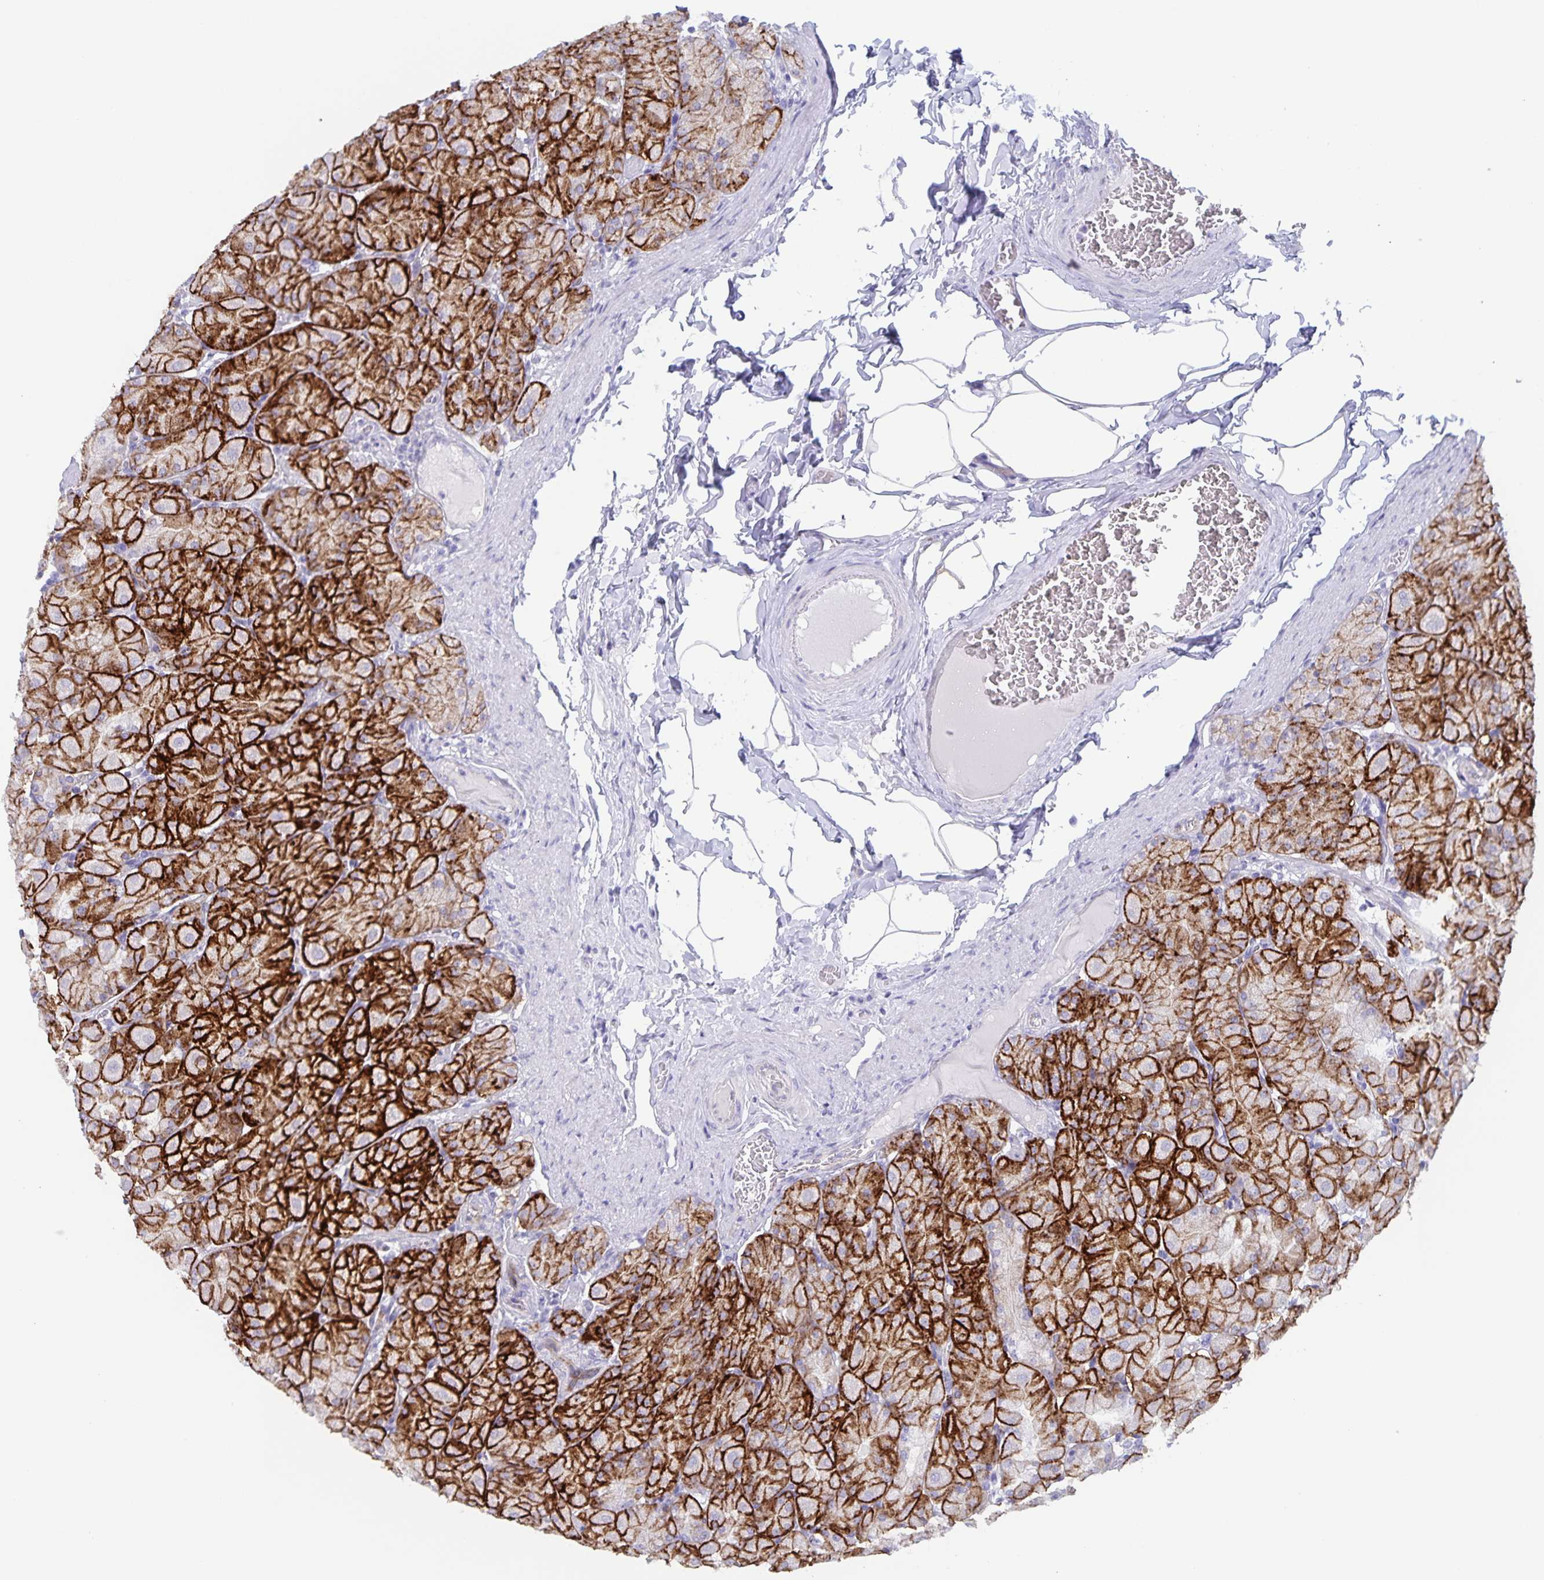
{"staining": {"intensity": "strong", "quantity": "25%-75%", "location": "cytoplasmic/membranous"}, "tissue": "stomach", "cell_type": "Glandular cells", "image_type": "normal", "snomed": [{"axis": "morphology", "description": "Normal tissue, NOS"}, {"axis": "topography", "description": "Stomach, upper"}], "caption": "This image demonstrates unremarkable stomach stained with immunohistochemistry (IHC) to label a protein in brown. The cytoplasmic/membranous of glandular cells show strong positivity for the protein. Nuclei are counter-stained blue.", "gene": "AQP4", "patient": {"sex": "female", "age": 56}}